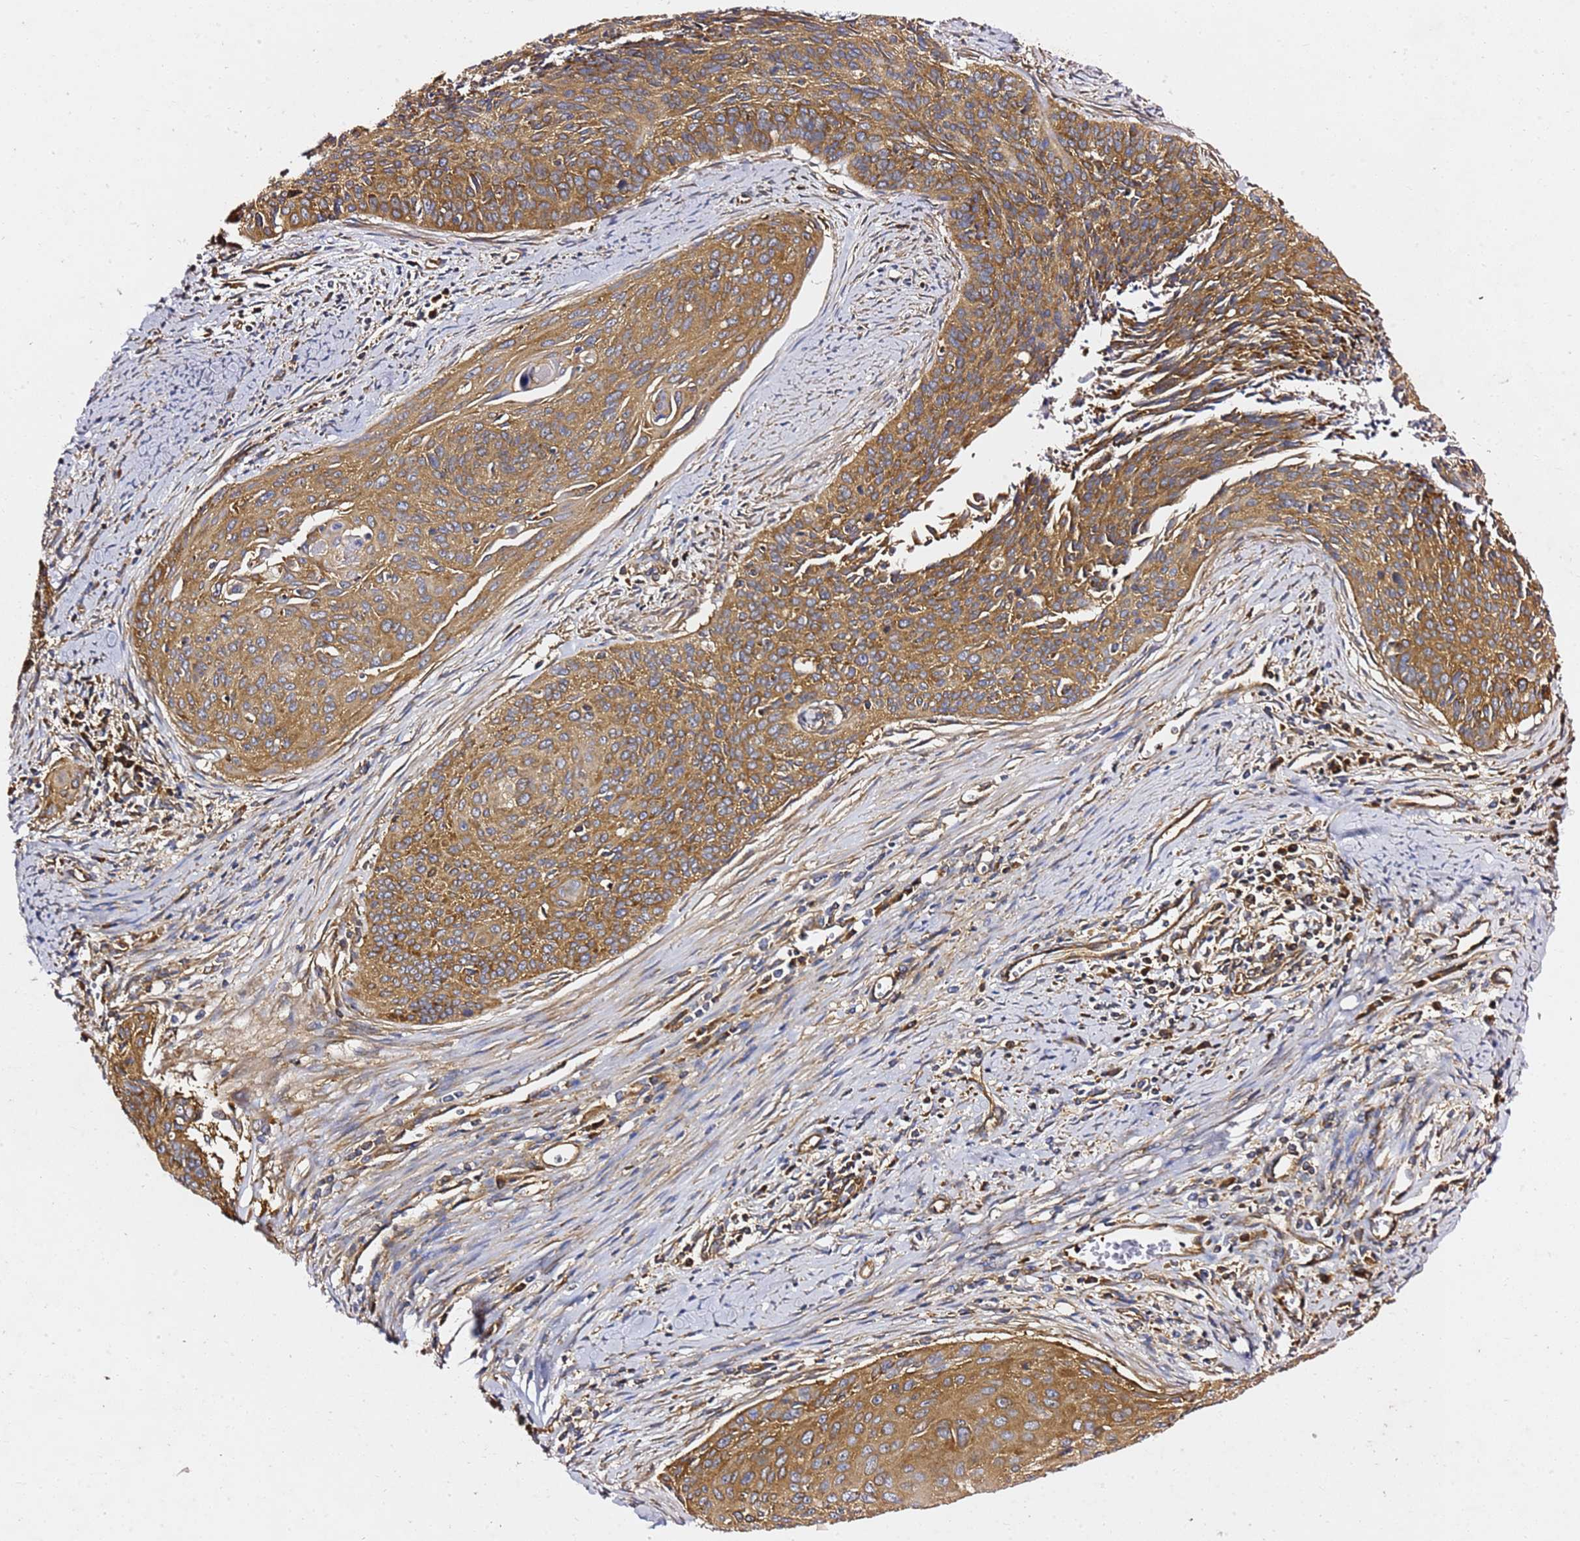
{"staining": {"intensity": "moderate", "quantity": ">75%", "location": "cytoplasmic/membranous"}, "tissue": "cervical cancer", "cell_type": "Tumor cells", "image_type": "cancer", "snomed": [{"axis": "morphology", "description": "Squamous cell carcinoma, NOS"}, {"axis": "topography", "description": "Cervix"}], "caption": "Cervical cancer stained with a protein marker exhibits moderate staining in tumor cells.", "gene": "TPST1", "patient": {"sex": "female", "age": 55}}